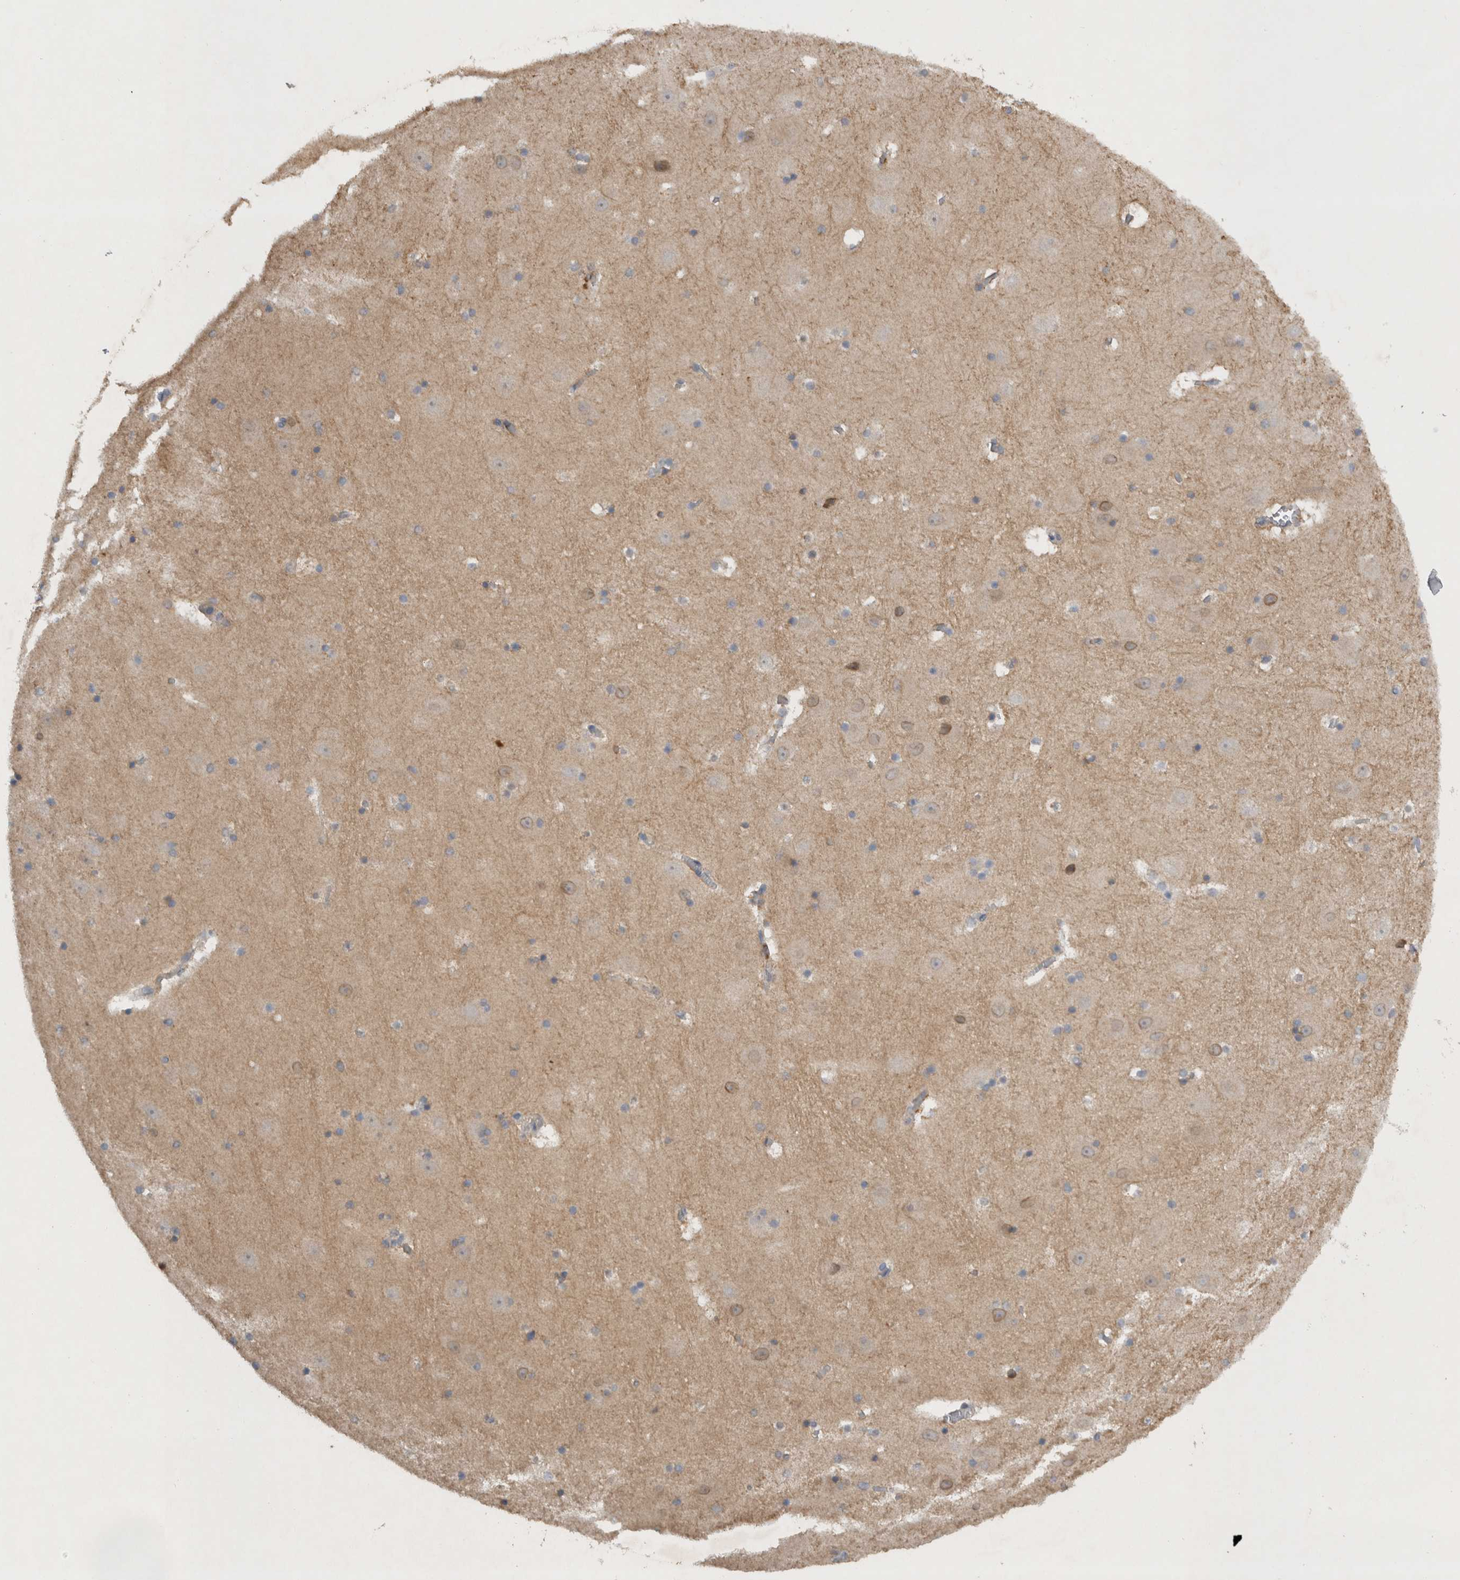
{"staining": {"intensity": "weak", "quantity": "<25%", "location": "cytoplasmic/membranous"}, "tissue": "hippocampus", "cell_type": "Glial cells", "image_type": "normal", "snomed": [{"axis": "morphology", "description": "Normal tissue, NOS"}, {"axis": "topography", "description": "Hippocampus"}], "caption": "A high-resolution histopathology image shows immunohistochemistry (IHC) staining of benign hippocampus, which exhibits no significant staining in glial cells.", "gene": "SCARA5", "patient": {"sex": "male", "age": 45}}